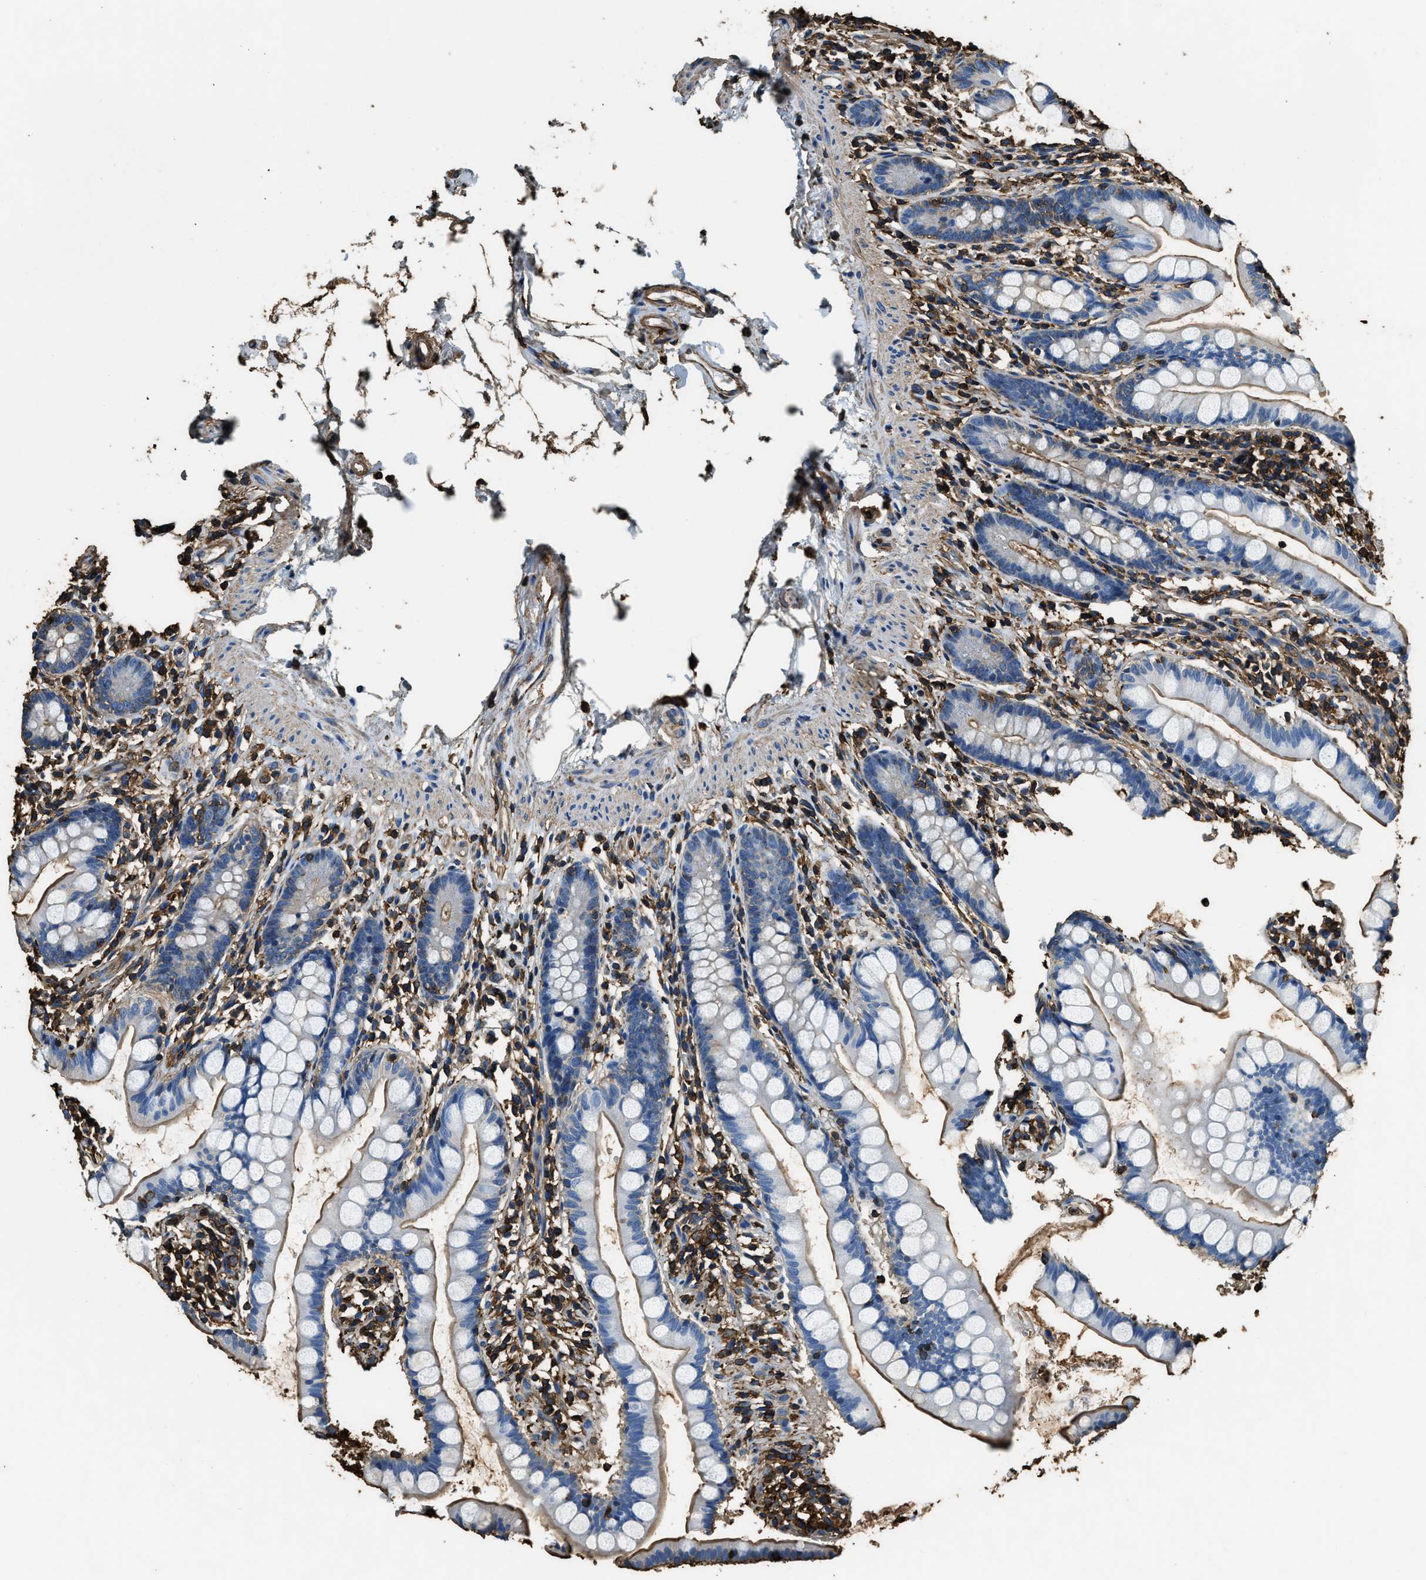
{"staining": {"intensity": "moderate", "quantity": "25%-75%", "location": "cytoplasmic/membranous"}, "tissue": "small intestine", "cell_type": "Glandular cells", "image_type": "normal", "snomed": [{"axis": "morphology", "description": "Normal tissue, NOS"}, {"axis": "topography", "description": "Small intestine"}], "caption": "The image demonstrates a brown stain indicating the presence of a protein in the cytoplasmic/membranous of glandular cells in small intestine.", "gene": "ACCS", "patient": {"sex": "female", "age": 84}}